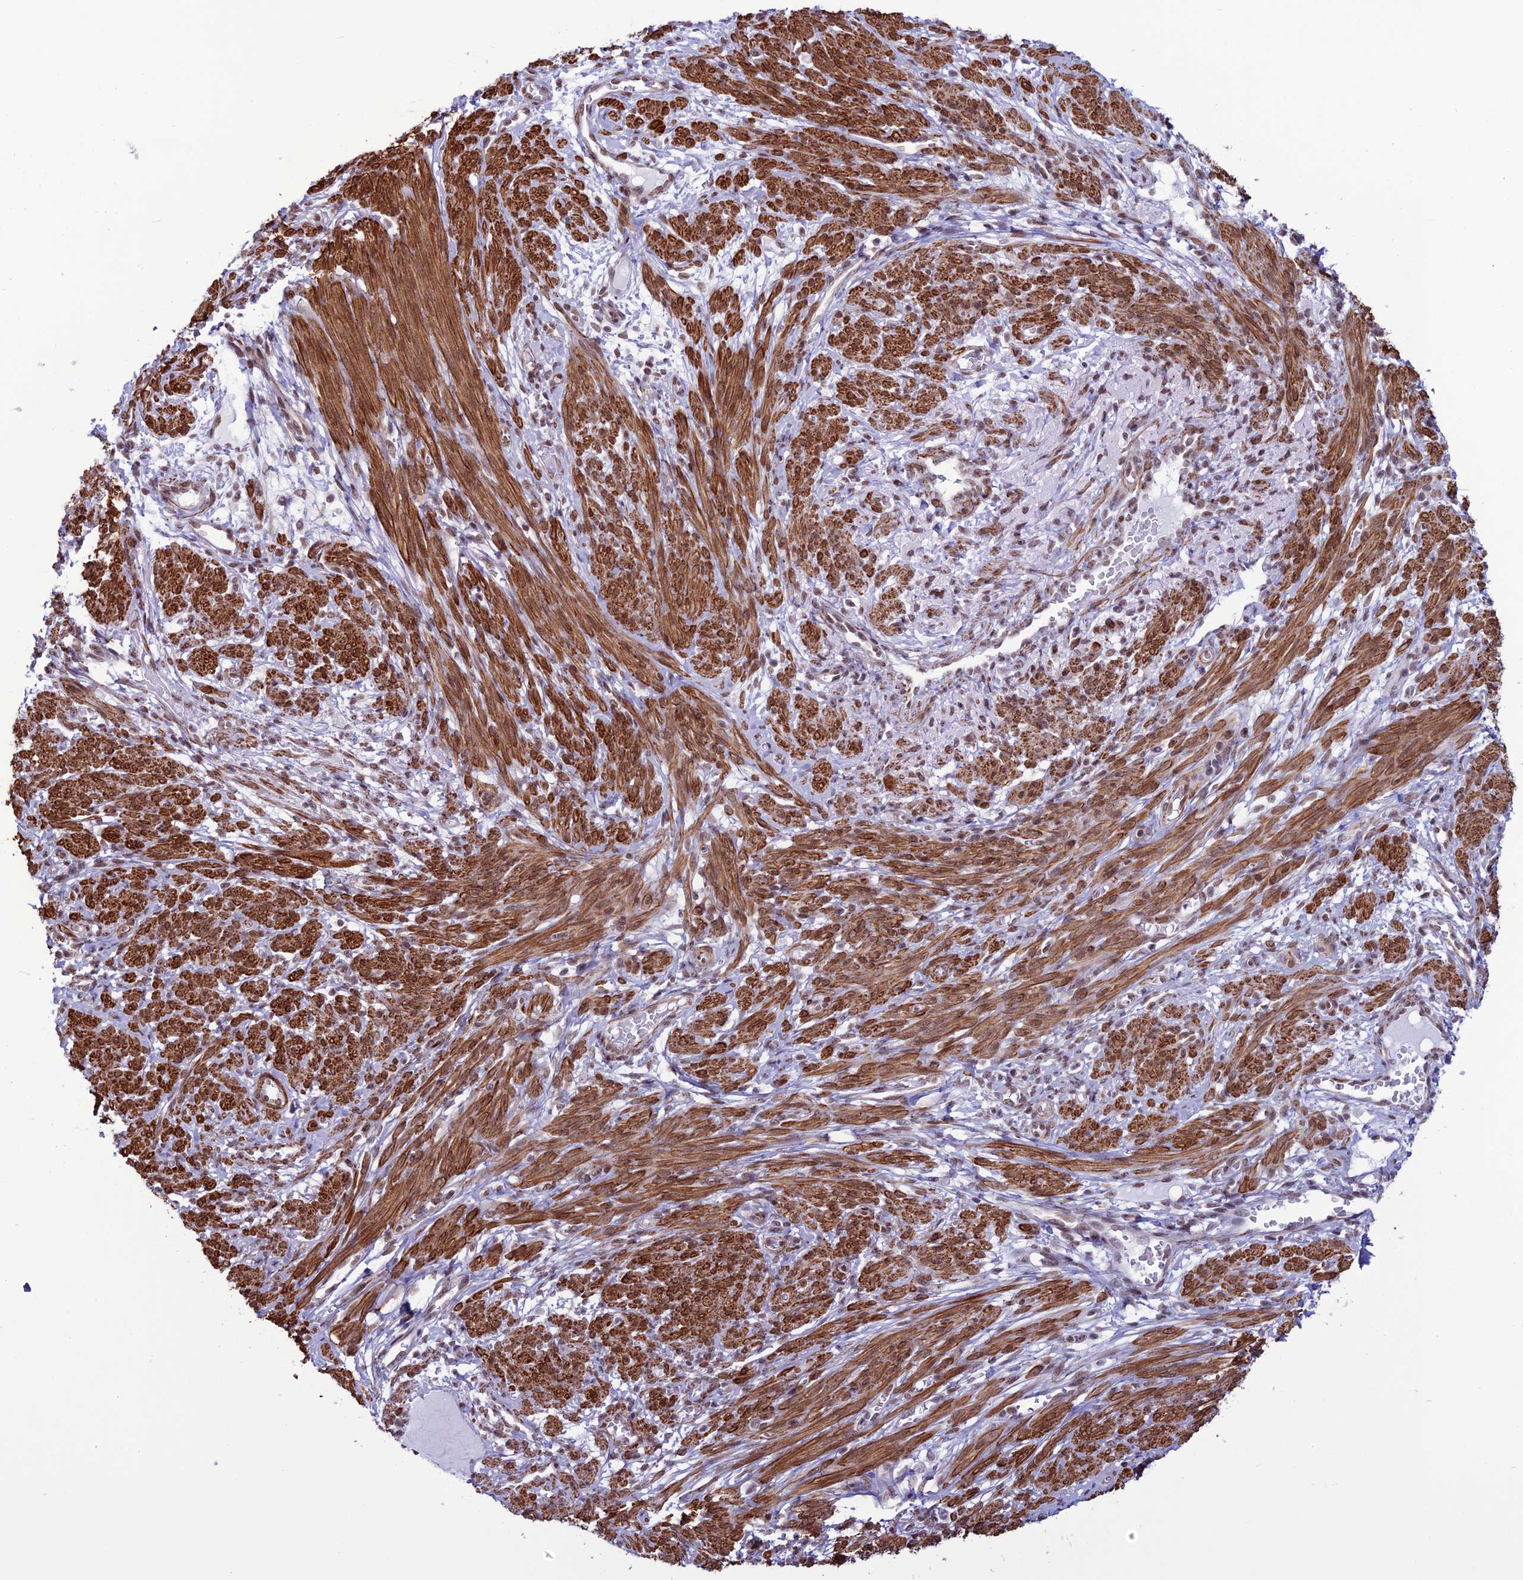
{"staining": {"intensity": "strong", "quantity": "25%-75%", "location": "cytoplasmic/membranous"}, "tissue": "smooth muscle", "cell_type": "Smooth muscle cells", "image_type": "normal", "snomed": [{"axis": "morphology", "description": "Normal tissue, NOS"}, {"axis": "topography", "description": "Smooth muscle"}], "caption": "Protein positivity by immunohistochemistry shows strong cytoplasmic/membranous staining in about 25%-75% of smooth muscle cells in normal smooth muscle.", "gene": "U2AF1", "patient": {"sex": "female", "age": 39}}